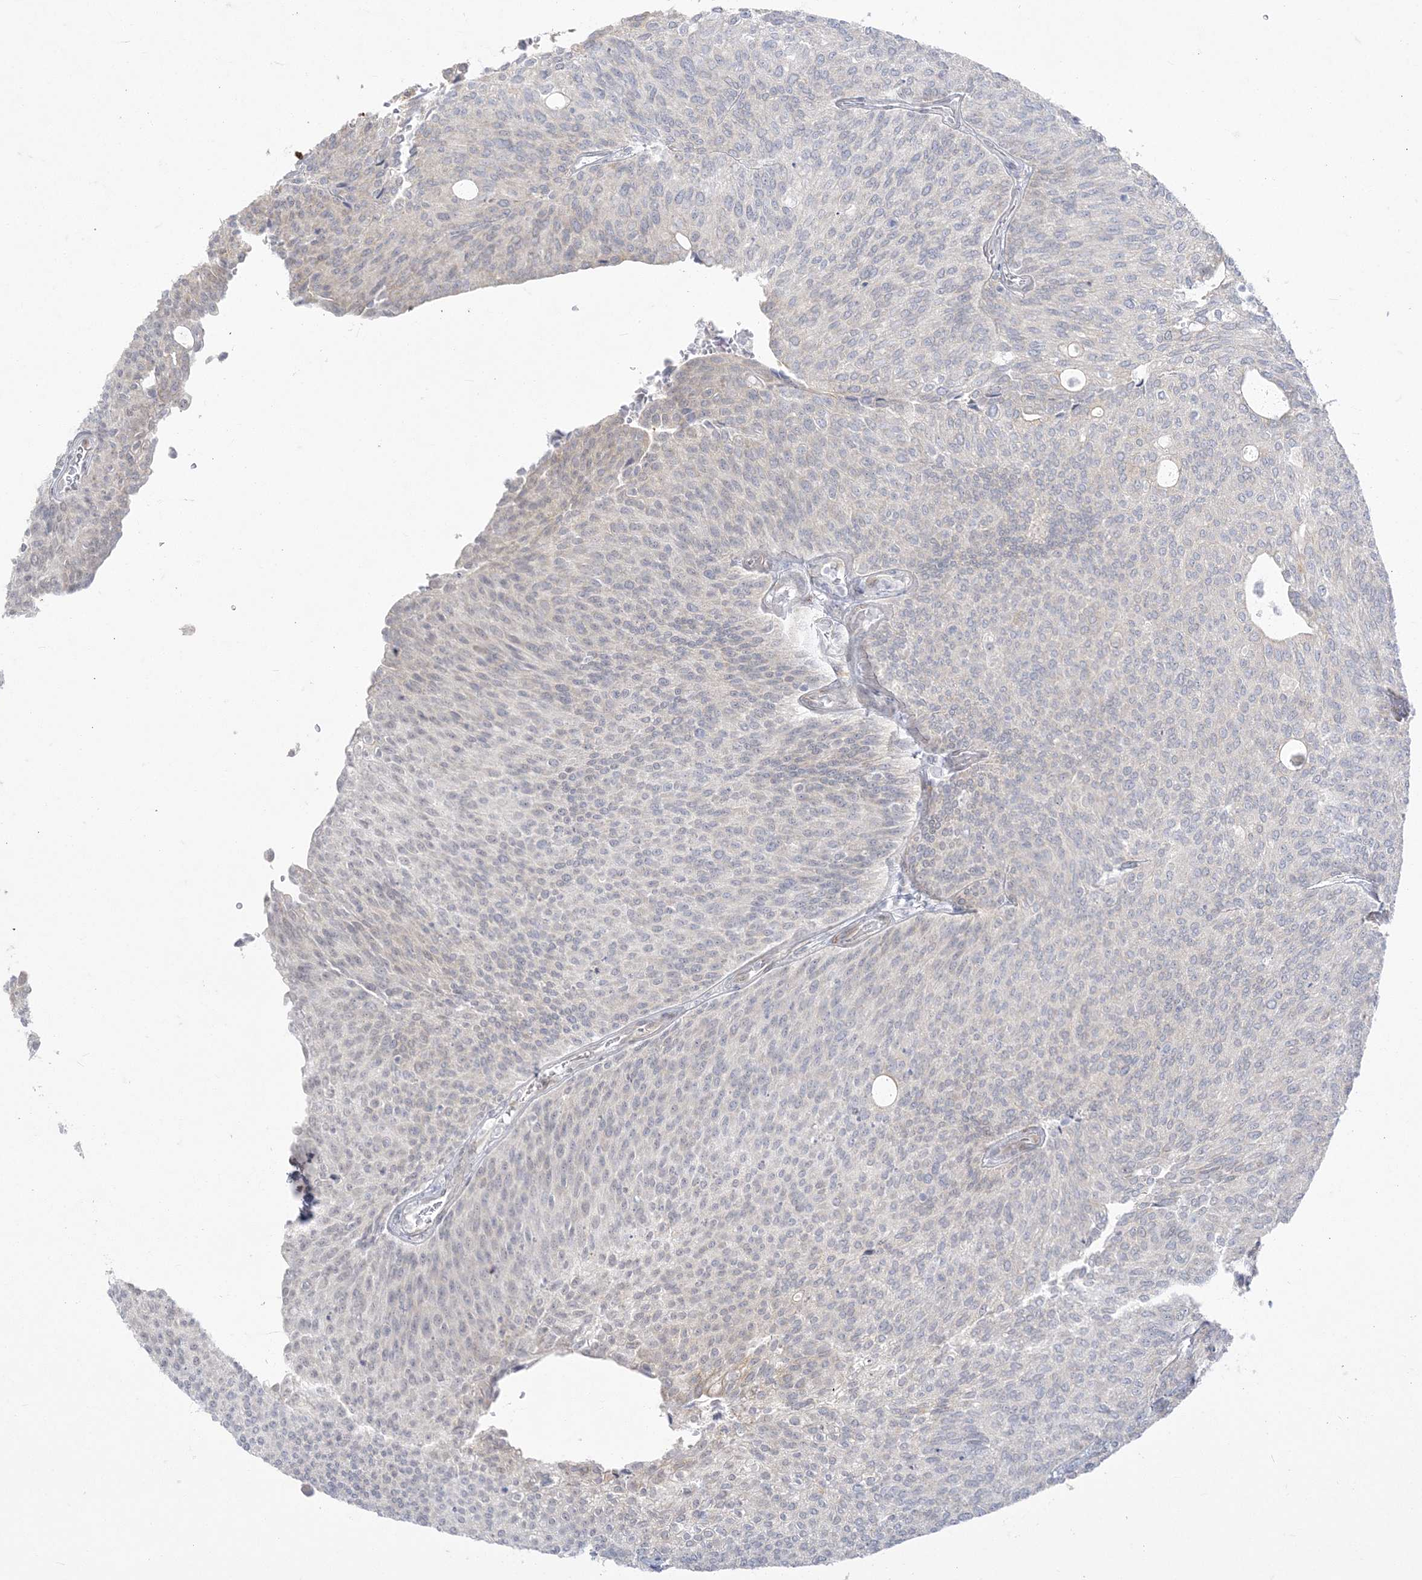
{"staining": {"intensity": "negative", "quantity": "none", "location": "none"}, "tissue": "urothelial cancer", "cell_type": "Tumor cells", "image_type": "cancer", "snomed": [{"axis": "morphology", "description": "Urothelial carcinoma, Low grade"}, {"axis": "topography", "description": "Urinary bladder"}], "caption": "Low-grade urothelial carcinoma stained for a protein using IHC exhibits no expression tumor cells.", "gene": "ZC3H6", "patient": {"sex": "female", "age": 79}}